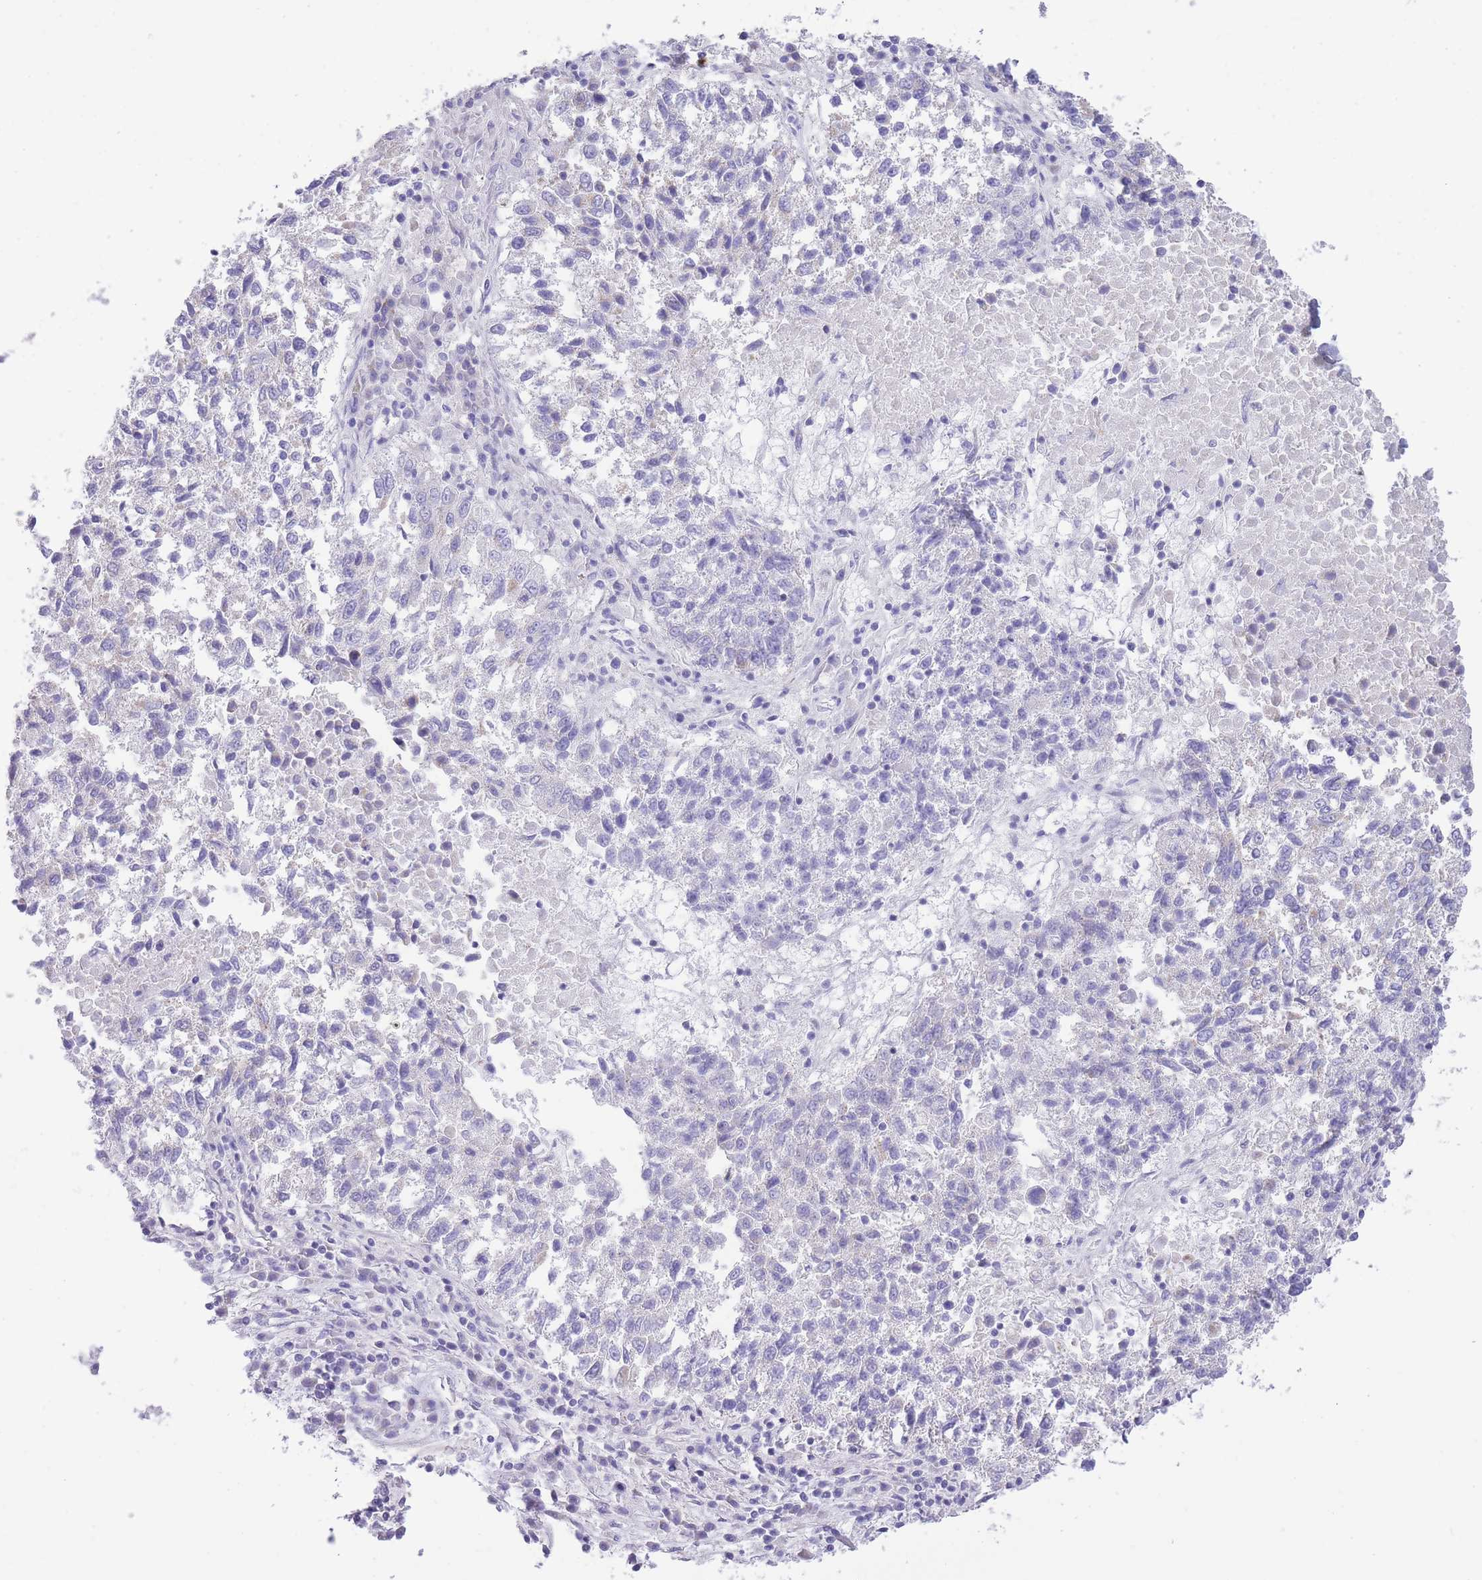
{"staining": {"intensity": "negative", "quantity": "none", "location": "none"}, "tissue": "lung cancer", "cell_type": "Tumor cells", "image_type": "cancer", "snomed": [{"axis": "morphology", "description": "Squamous cell carcinoma, NOS"}, {"axis": "topography", "description": "Lung"}], "caption": "High magnification brightfield microscopy of lung squamous cell carcinoma stained with DAB (3,3'-diaminobenzidine) (brown) and counterstained with hematoxylin (blue): tumor cells show no significant staining. Brightfield microscopy of IHC stained with DAB (brown) and hematoxylin (blue), captured at high magnification.", "gene": "RHOU", "patient": {"sex": "male", "age": 73}}